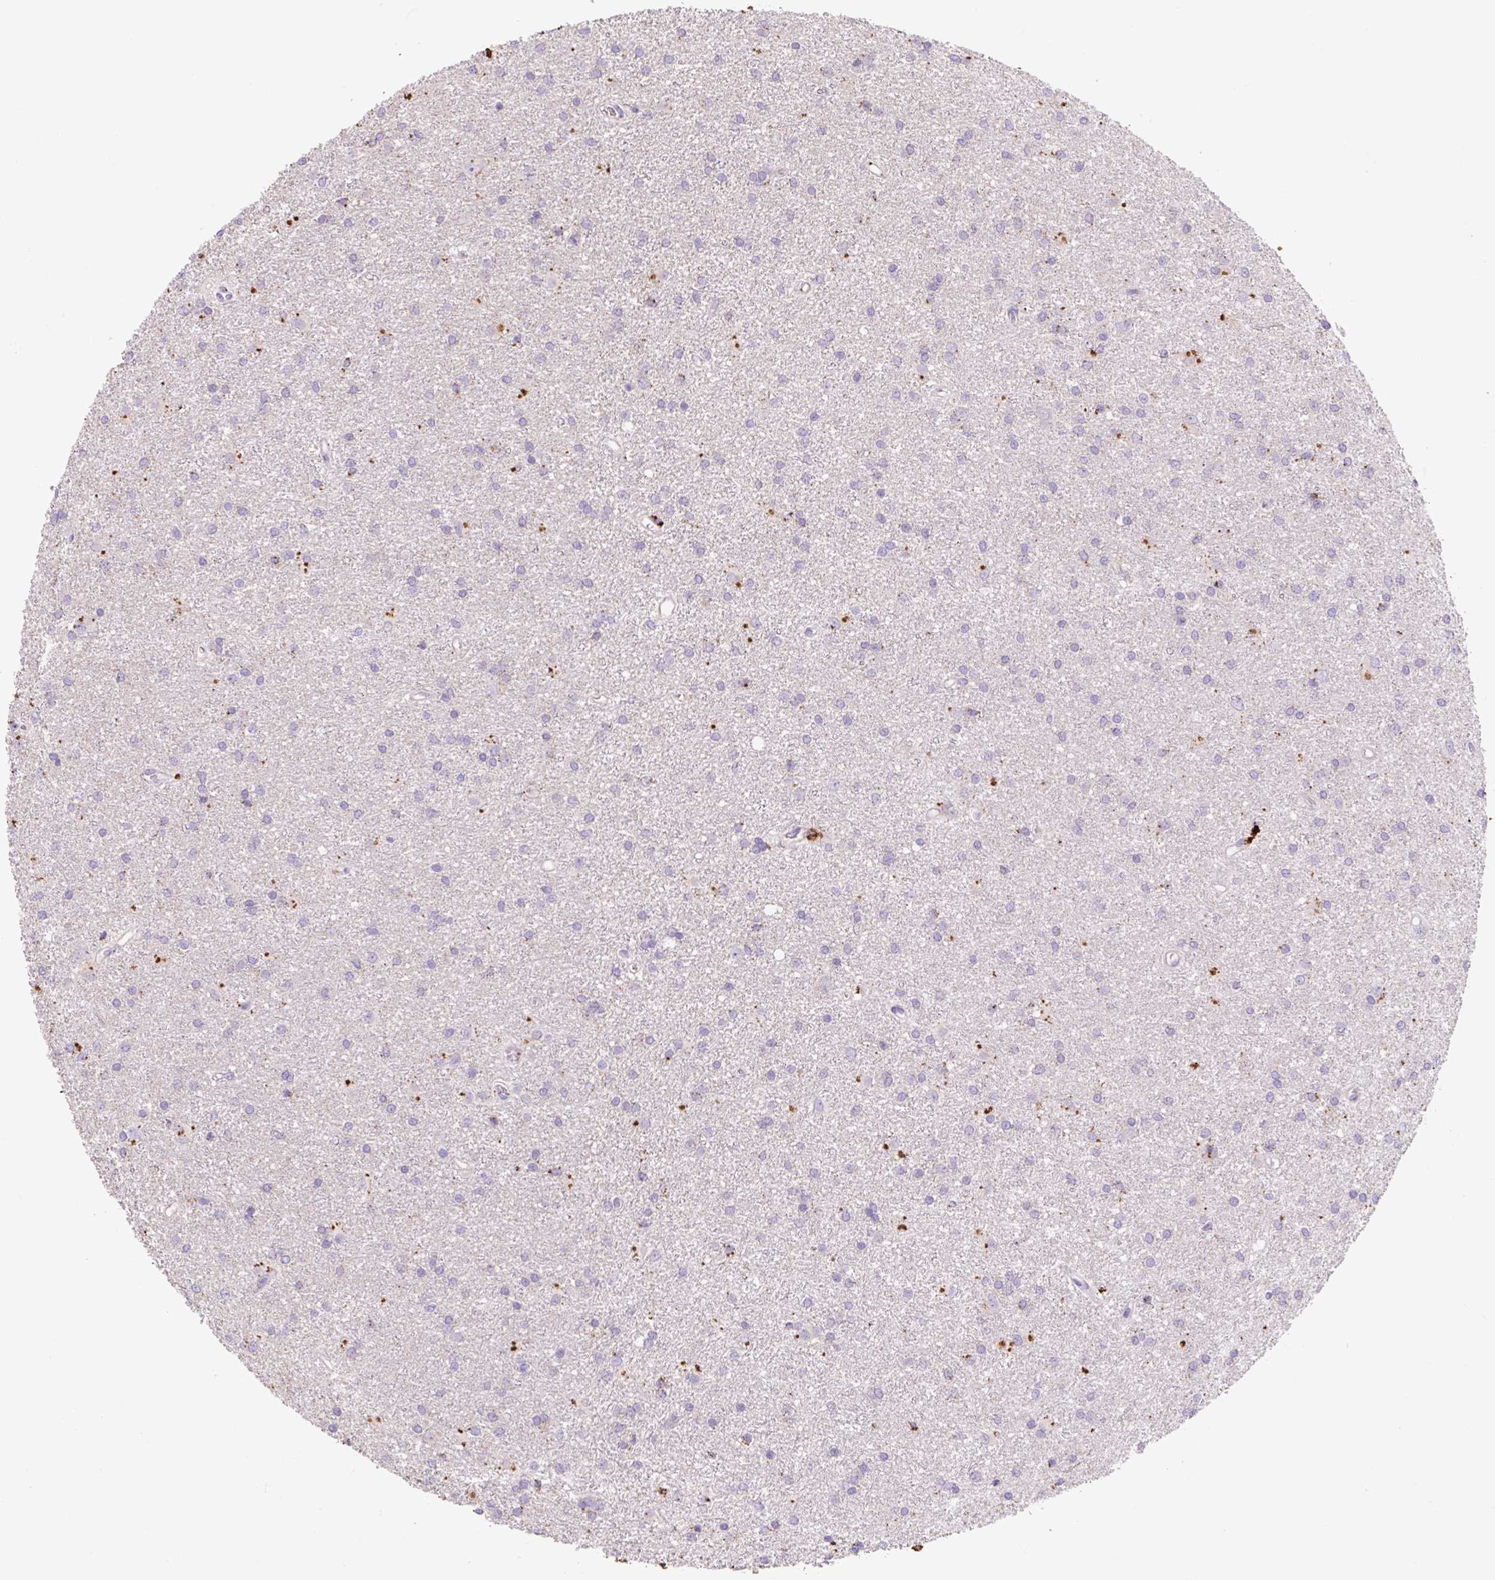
{"staining": {"intensity": "negative", "quantity": "none", "location": "none"}, "tissue": "glioma", "cell_type": "Tumor cells", "image_type": "cancer", "snomed": [{"axis": "morphology", "description": "Glioma, malignant, High grade"}, {"axis": "topography", "description": "Brain"}], "caption": "Malignant glioma (high-grade) stained for a protein using immunohistochemistry shows no positivity tumor cells.", "gene": "HEXA", "patient": {"sex": "female", "age": 50}}